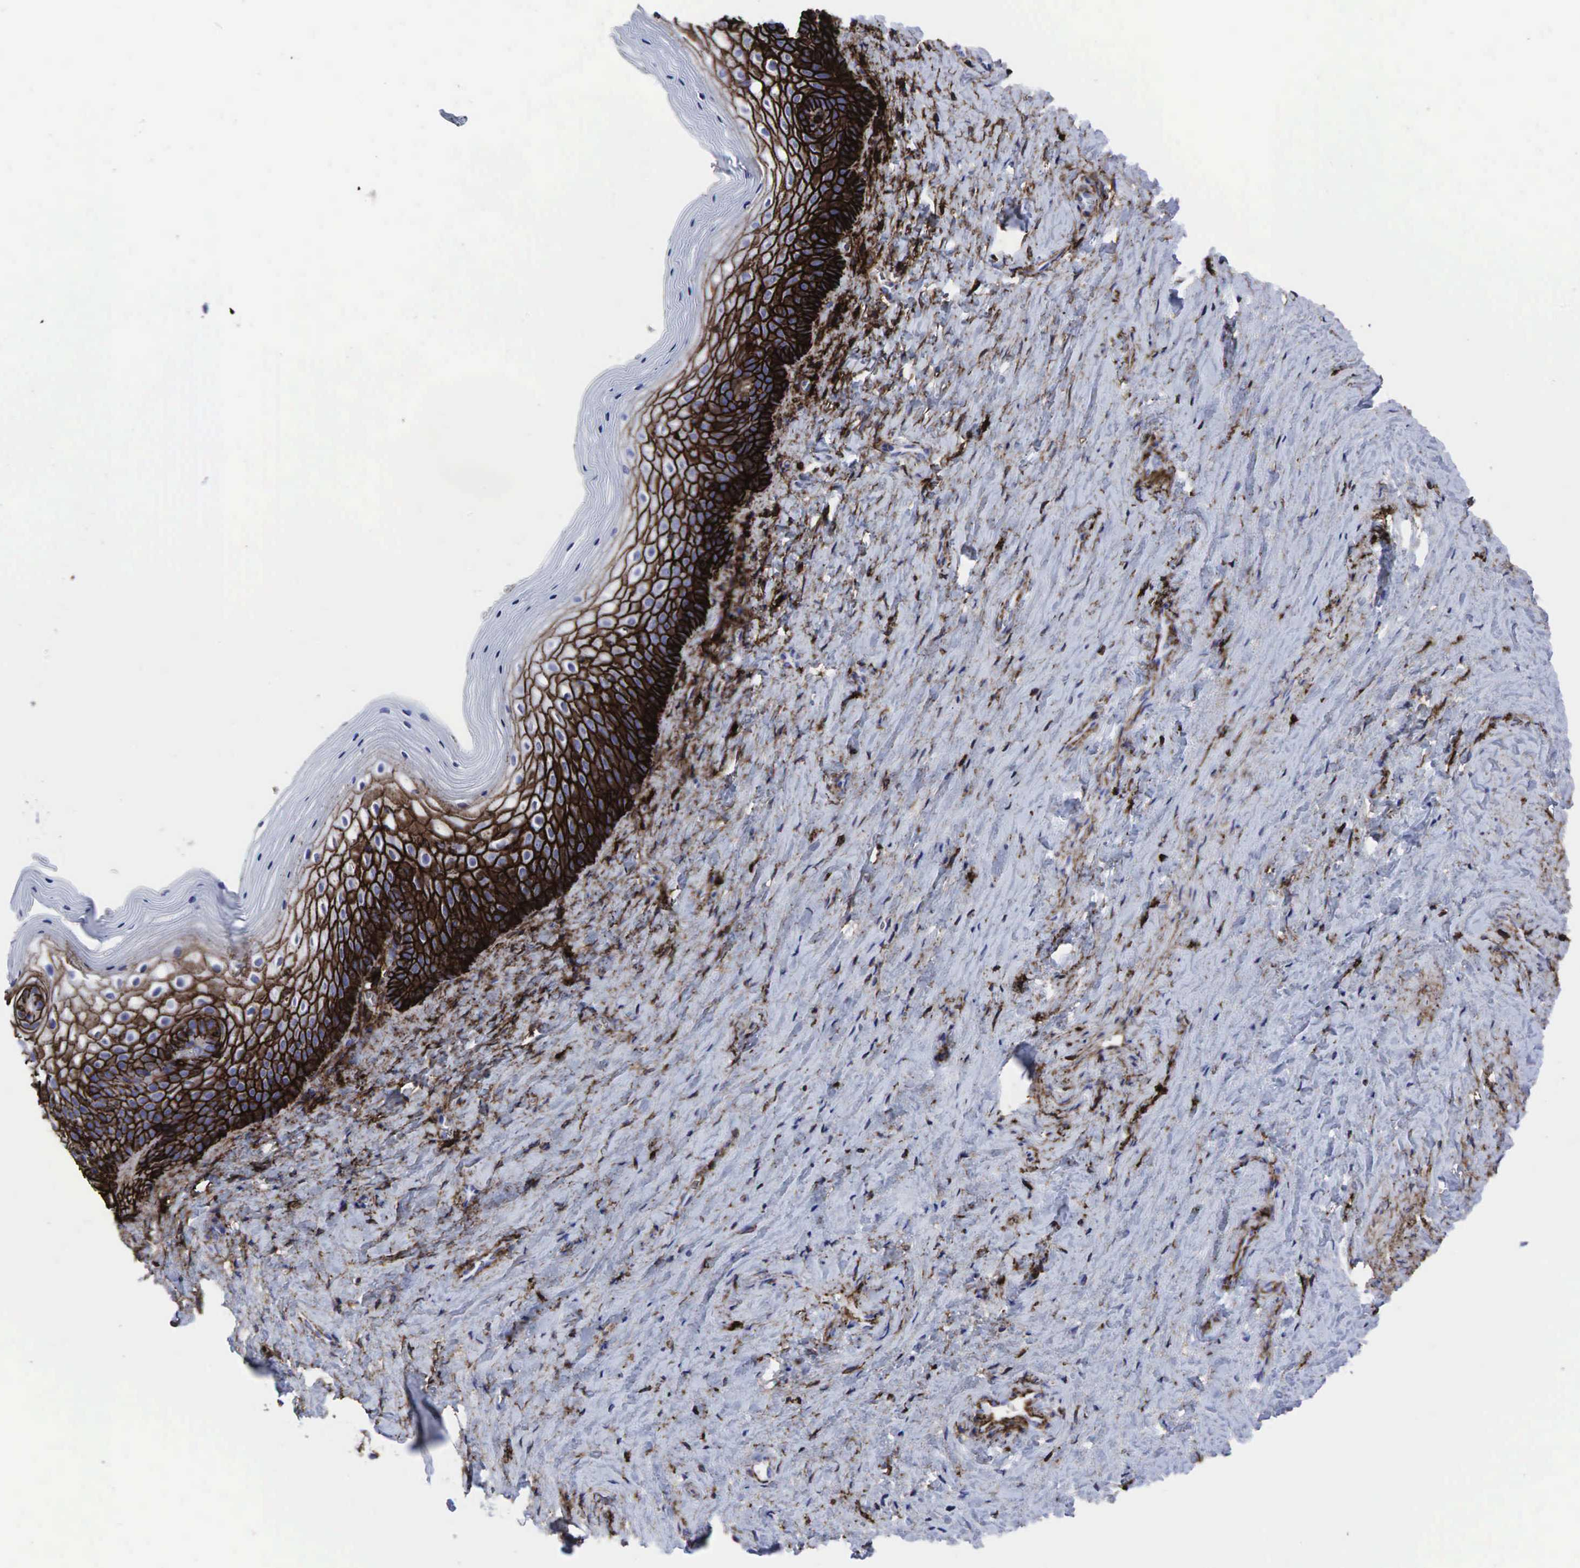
{"staining": {"intensity": "strong", "quantity": ">75%", "location": "cytoplasmic/membranous"}, "tissue": "vagina", "cell_type": "Squamous epithelial cells", "image_type": "normal", "snomed": [{"axis": "morphology", "description": "Normal tissue, NOS"}, {"axis": "topography", "description": "Vagina"}], "caption": "Immunohistochemical staining of normal vagina reveals >75% levels of strong cytoplasmic/membranous protein staining in about >75% of squamous epithelial cells. (DAB (3,3'-diaminobenzidine) IHC with brightfield microscopy, high magnification).", "gene": "CD44", "patient": {"sex": "female", "age": 46}}